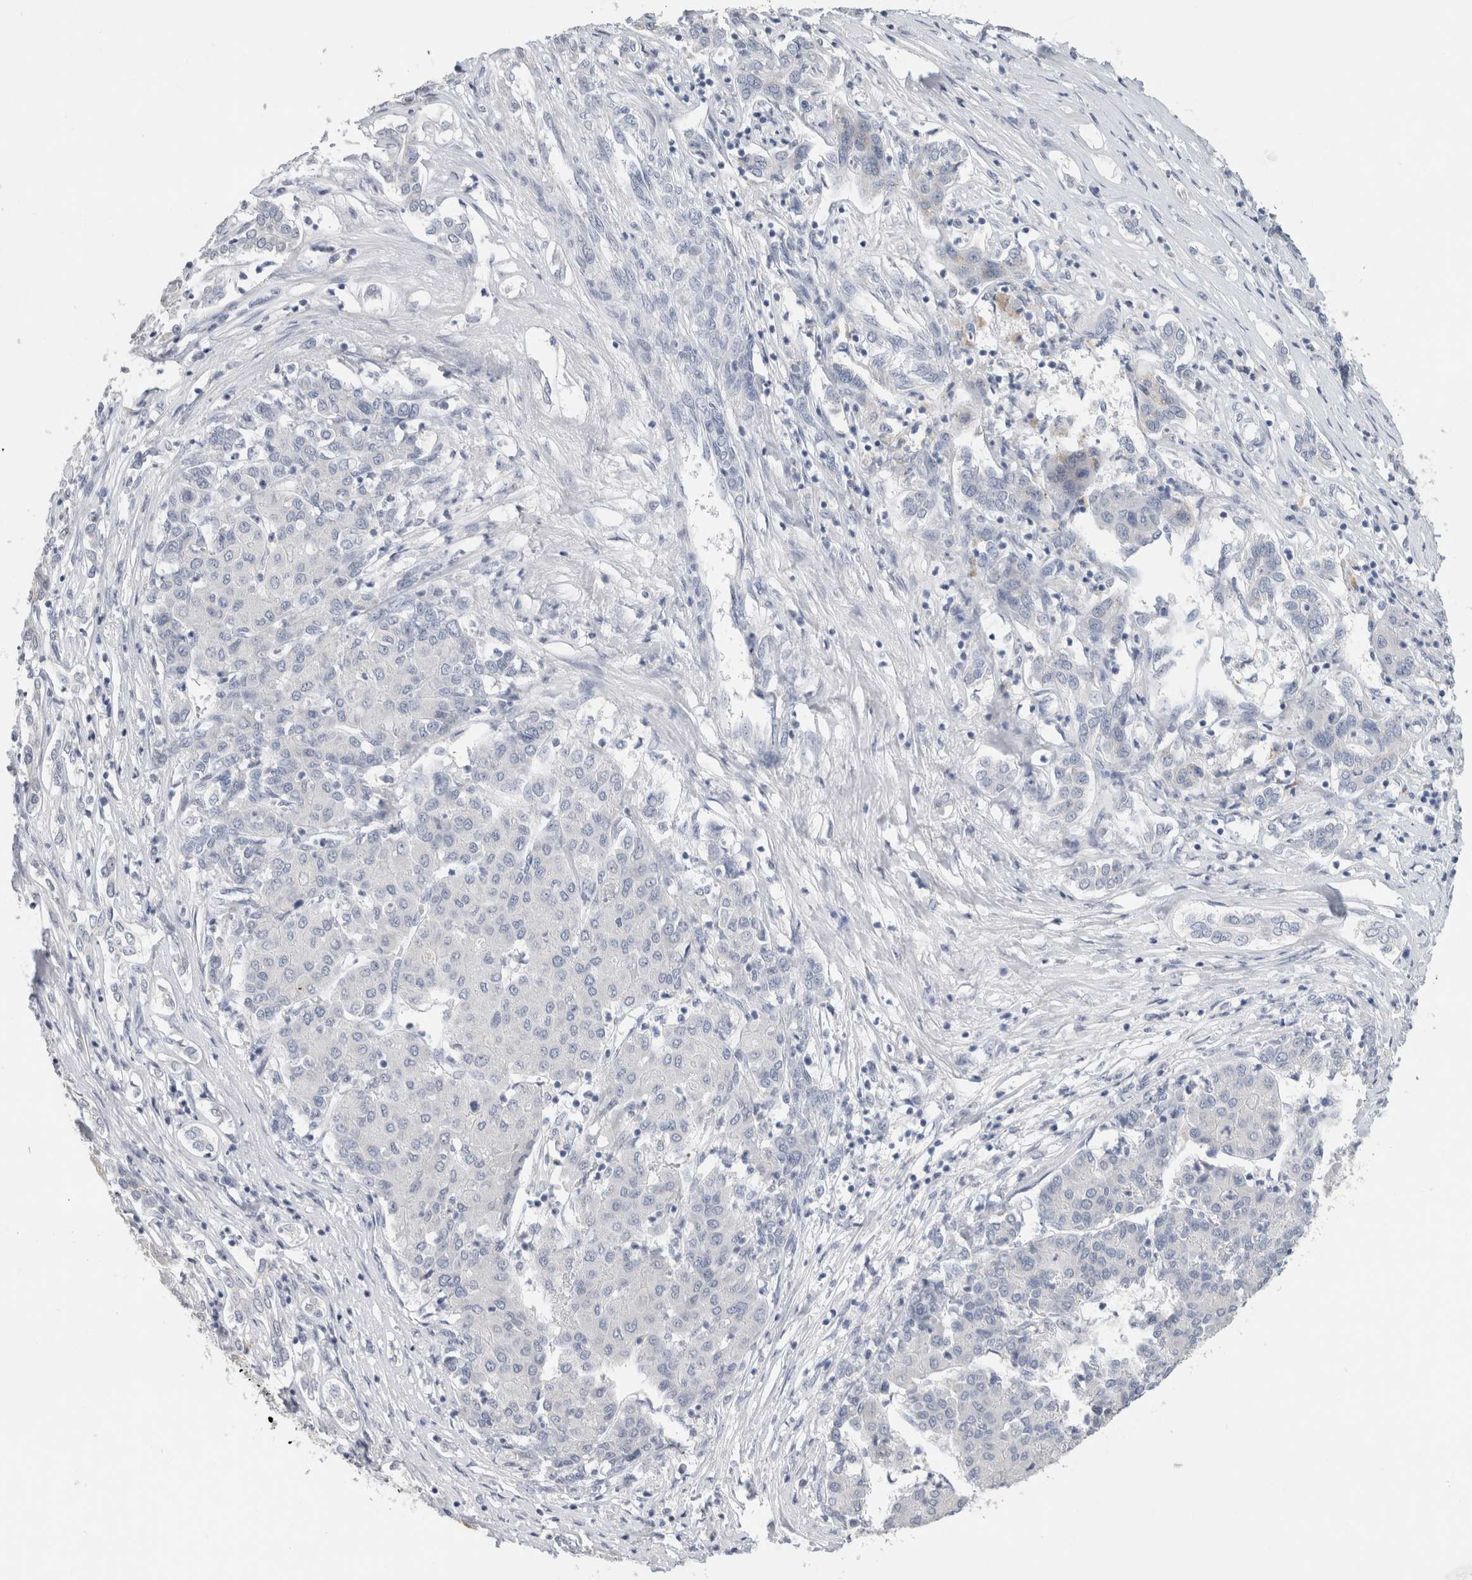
{"staining": {"intensity": "negative", "quantity": "none", "location": "none"}, "tissue": "liver cancer", "cell_type": "Tumor cells", "image_type": "cancer", "snomed": [{"axis": "morphology", "description": "Carcinoma, Hepatocellular, NOS"}, {"axis": "topography", "description": "Liver"}], "caption": "The photomicrograph reveals no significant positivity in tumor cells of liver cancer (hepatocellular carcinoma).", "gene": "BCAN", "patient": {"sex": "male", "age": 65}}